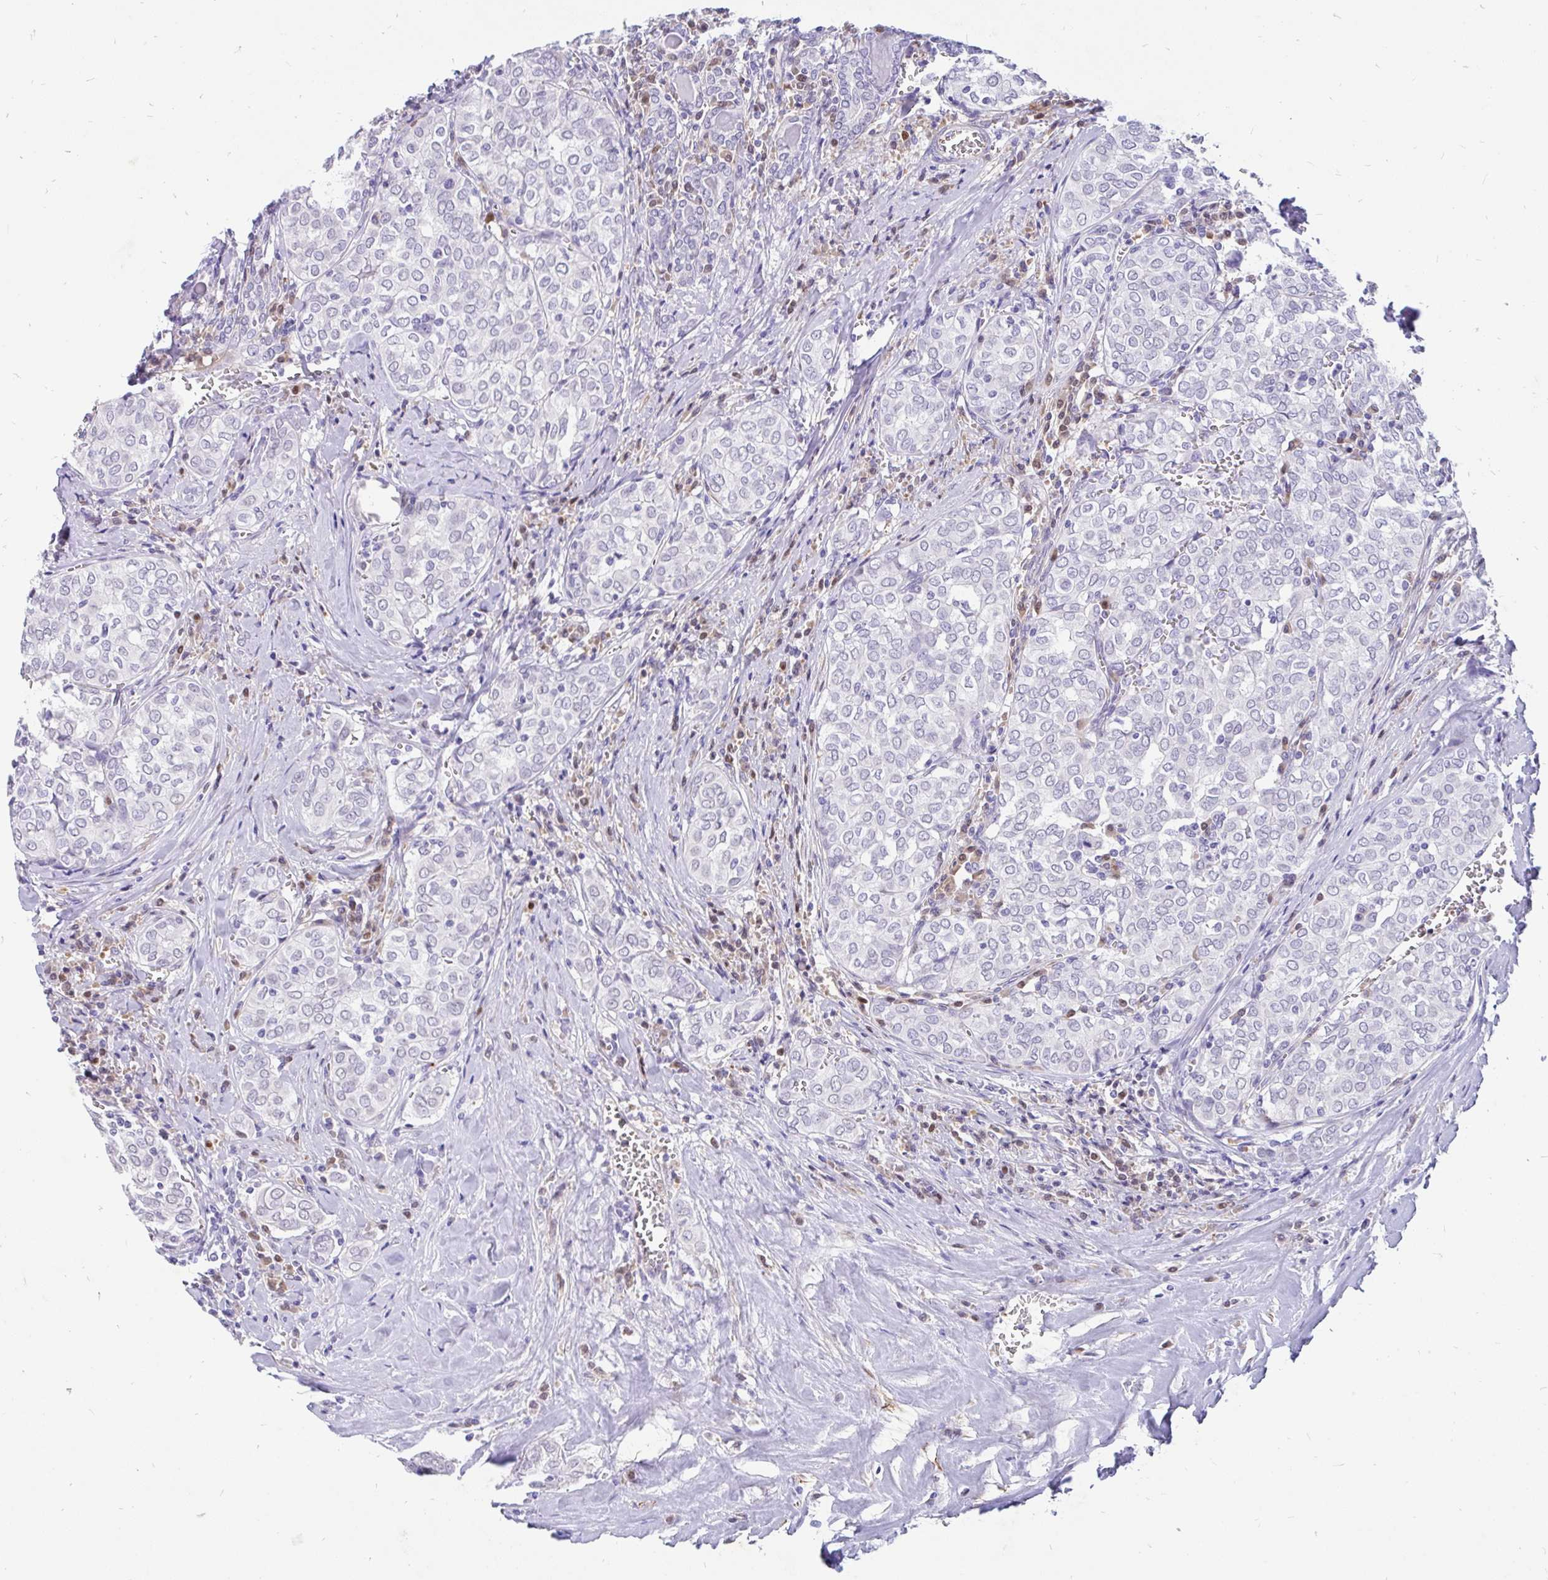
{"staining": {"intensity": "negative", "quantity": "none", "location": "none"}, "tissue": "thyroid cancer", "cell_type": "Tumor cells", "image_type": "cancer", "snomed": [{"axis": "morphology", "description": "Papillary adenocarcinoma, NOS"}, {"axis": "topography", "description": "Thyroid gland"}], "caption": "Immunohistochemistry histopathology image of neoplastic tissue: thyroid papillary adenocarcinoma stained with DAB displays no significant protein positivity in tumor cells. (DAB (3,3'-diaminobenzidine) immunohistochemistry (IHC) with hematoxylin counter stain).", "gene": "EML5", "patient": {"sex": "female", "age": 30}}